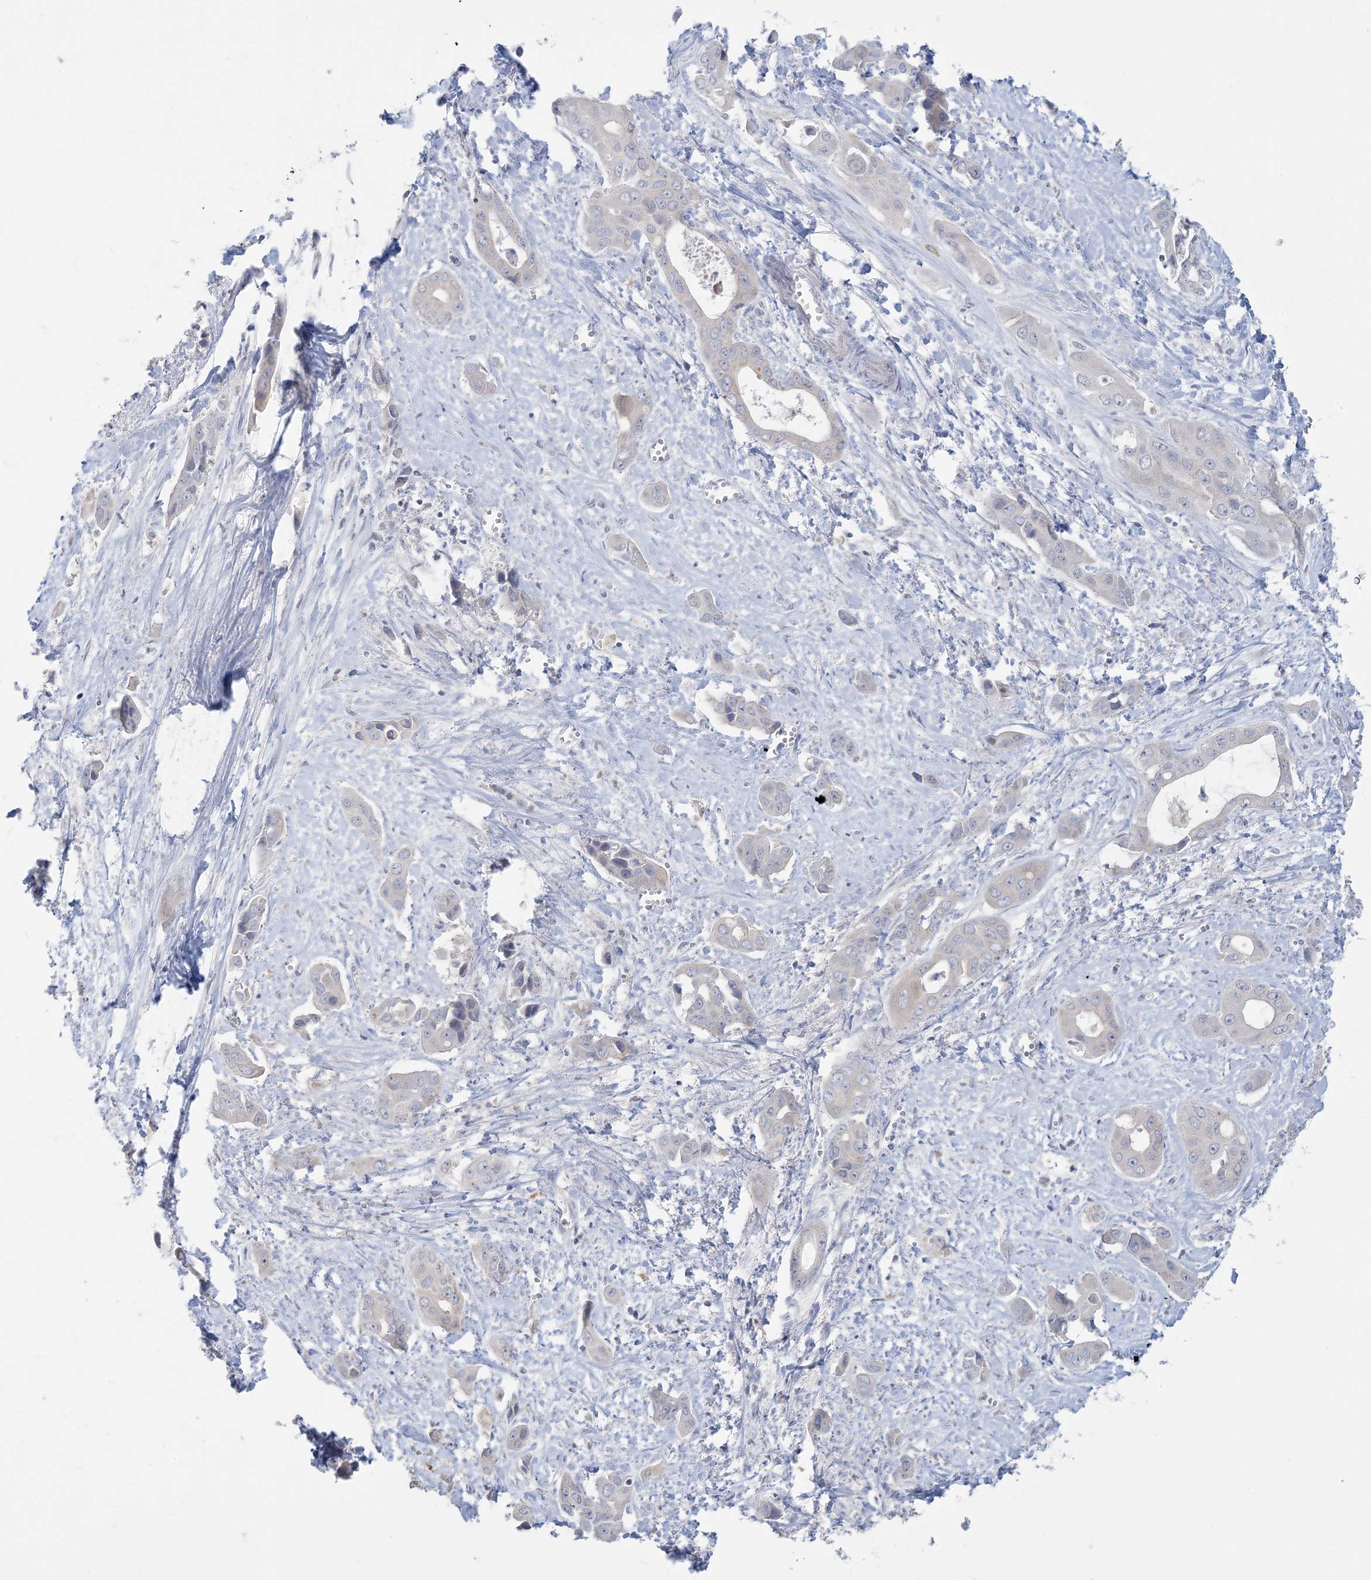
{"staining": {"intensity": "negative", "quantity": "none", "location": "none"}, "tissue": "liver cancer", "cell_type": "Tumor cells", "image_type": "cancer", "snomed": [{"axis": "morphology", "description": "Cholangiocarcinoma"}, {"axis": "topography", "description": "Liver"}], "caption": "Human liver cancer (cholangiocarcinoma) stained for a protein using IHC exhibits no positivity in tumor cells.", "gene": "KIF3A", "patient": {"sex": "female", "age": 52}}